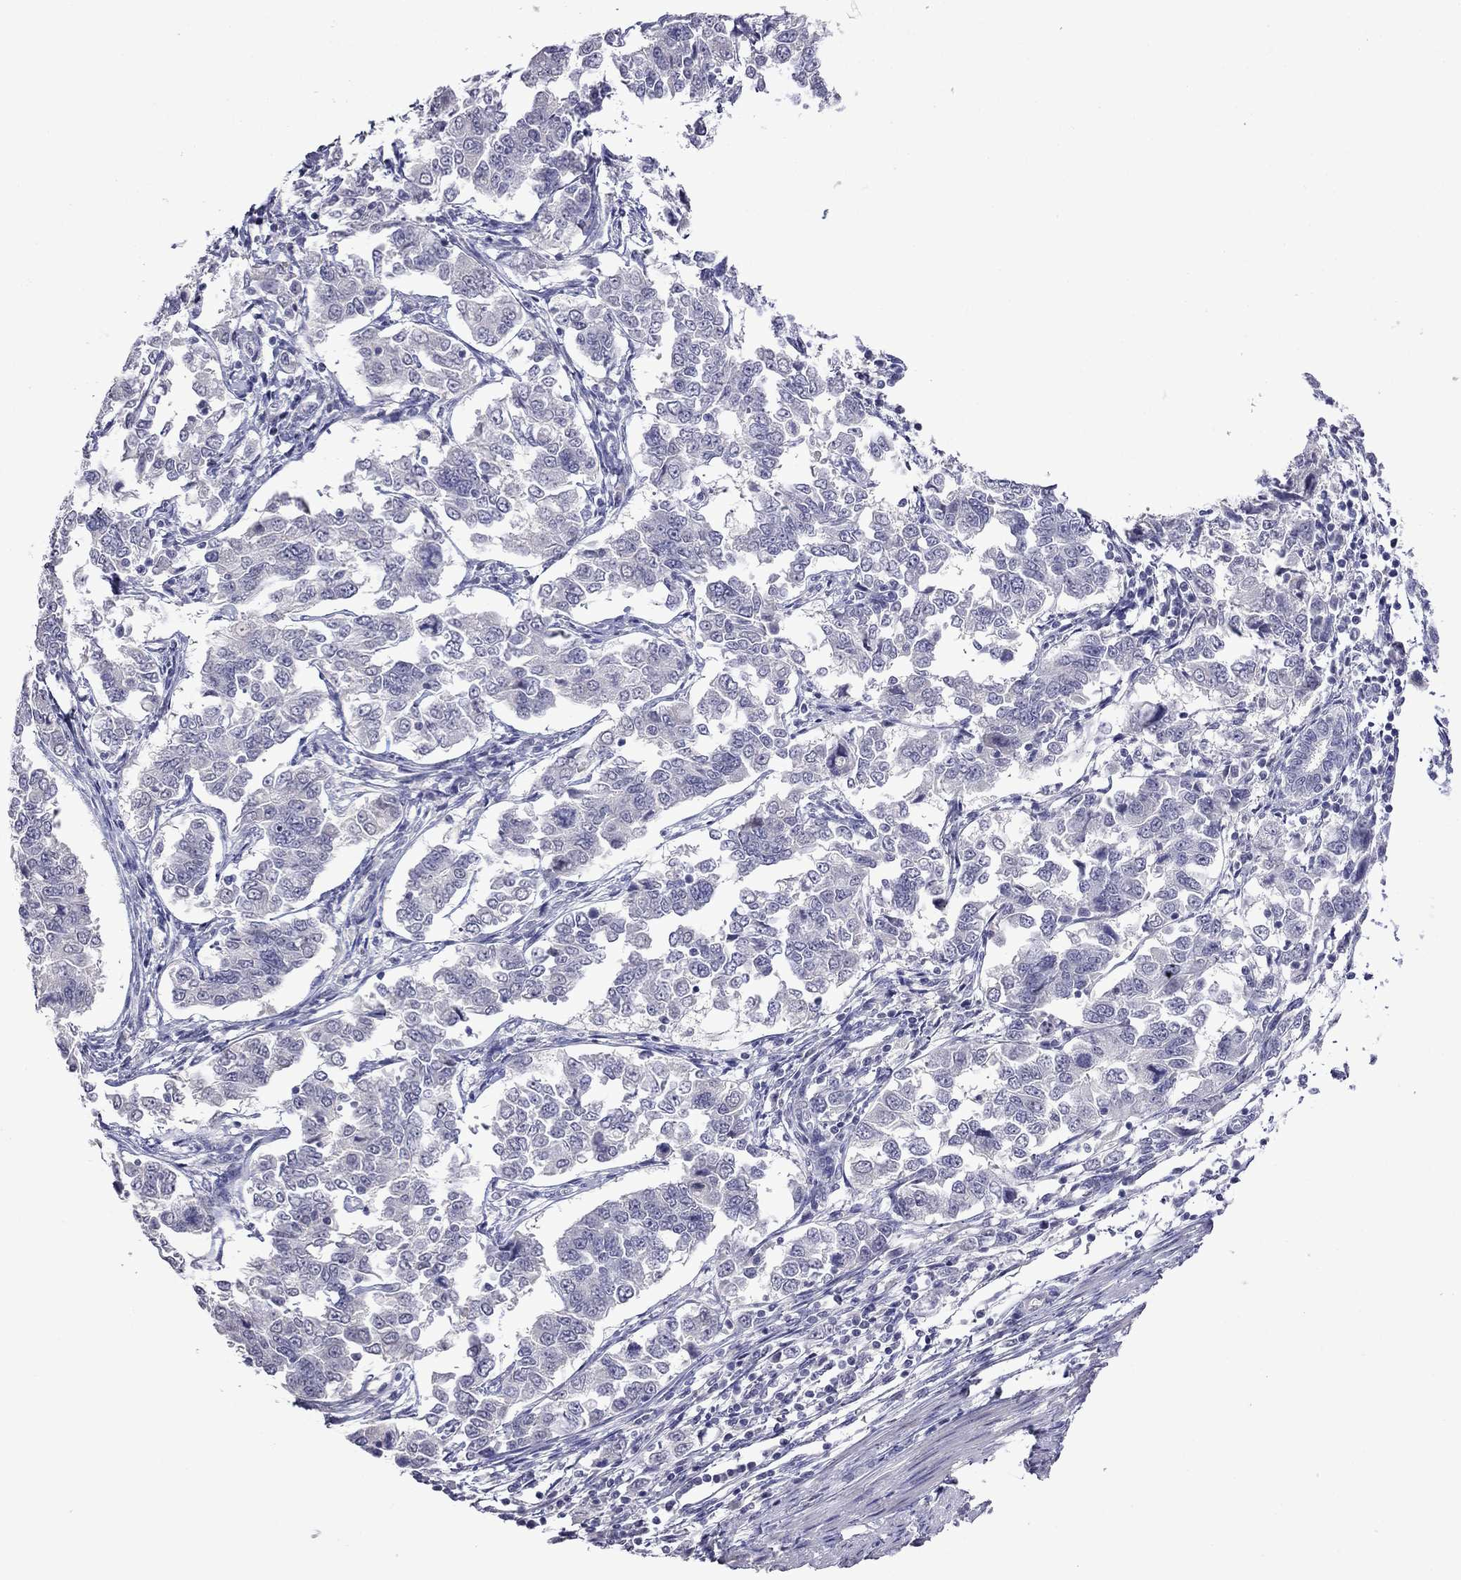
{"staining": {"intensity": "negative", "quantity": "none", "location": "none"}, "tissue": "endometrial cancer", "cell_type": "Tumor cells", "image_type": "cancer", "snomed": [{"axis": "morphology", "description": "Adenocarcinoma, NOS"}, {"axis": "topography", "description": "Endometrium"}], "caption": "The micrograph reveals no significant expression in tumor cells of adenocarcinoma (endometrial).", "gene": "STAR", "patient": {"sex": "female", "age": 43}}